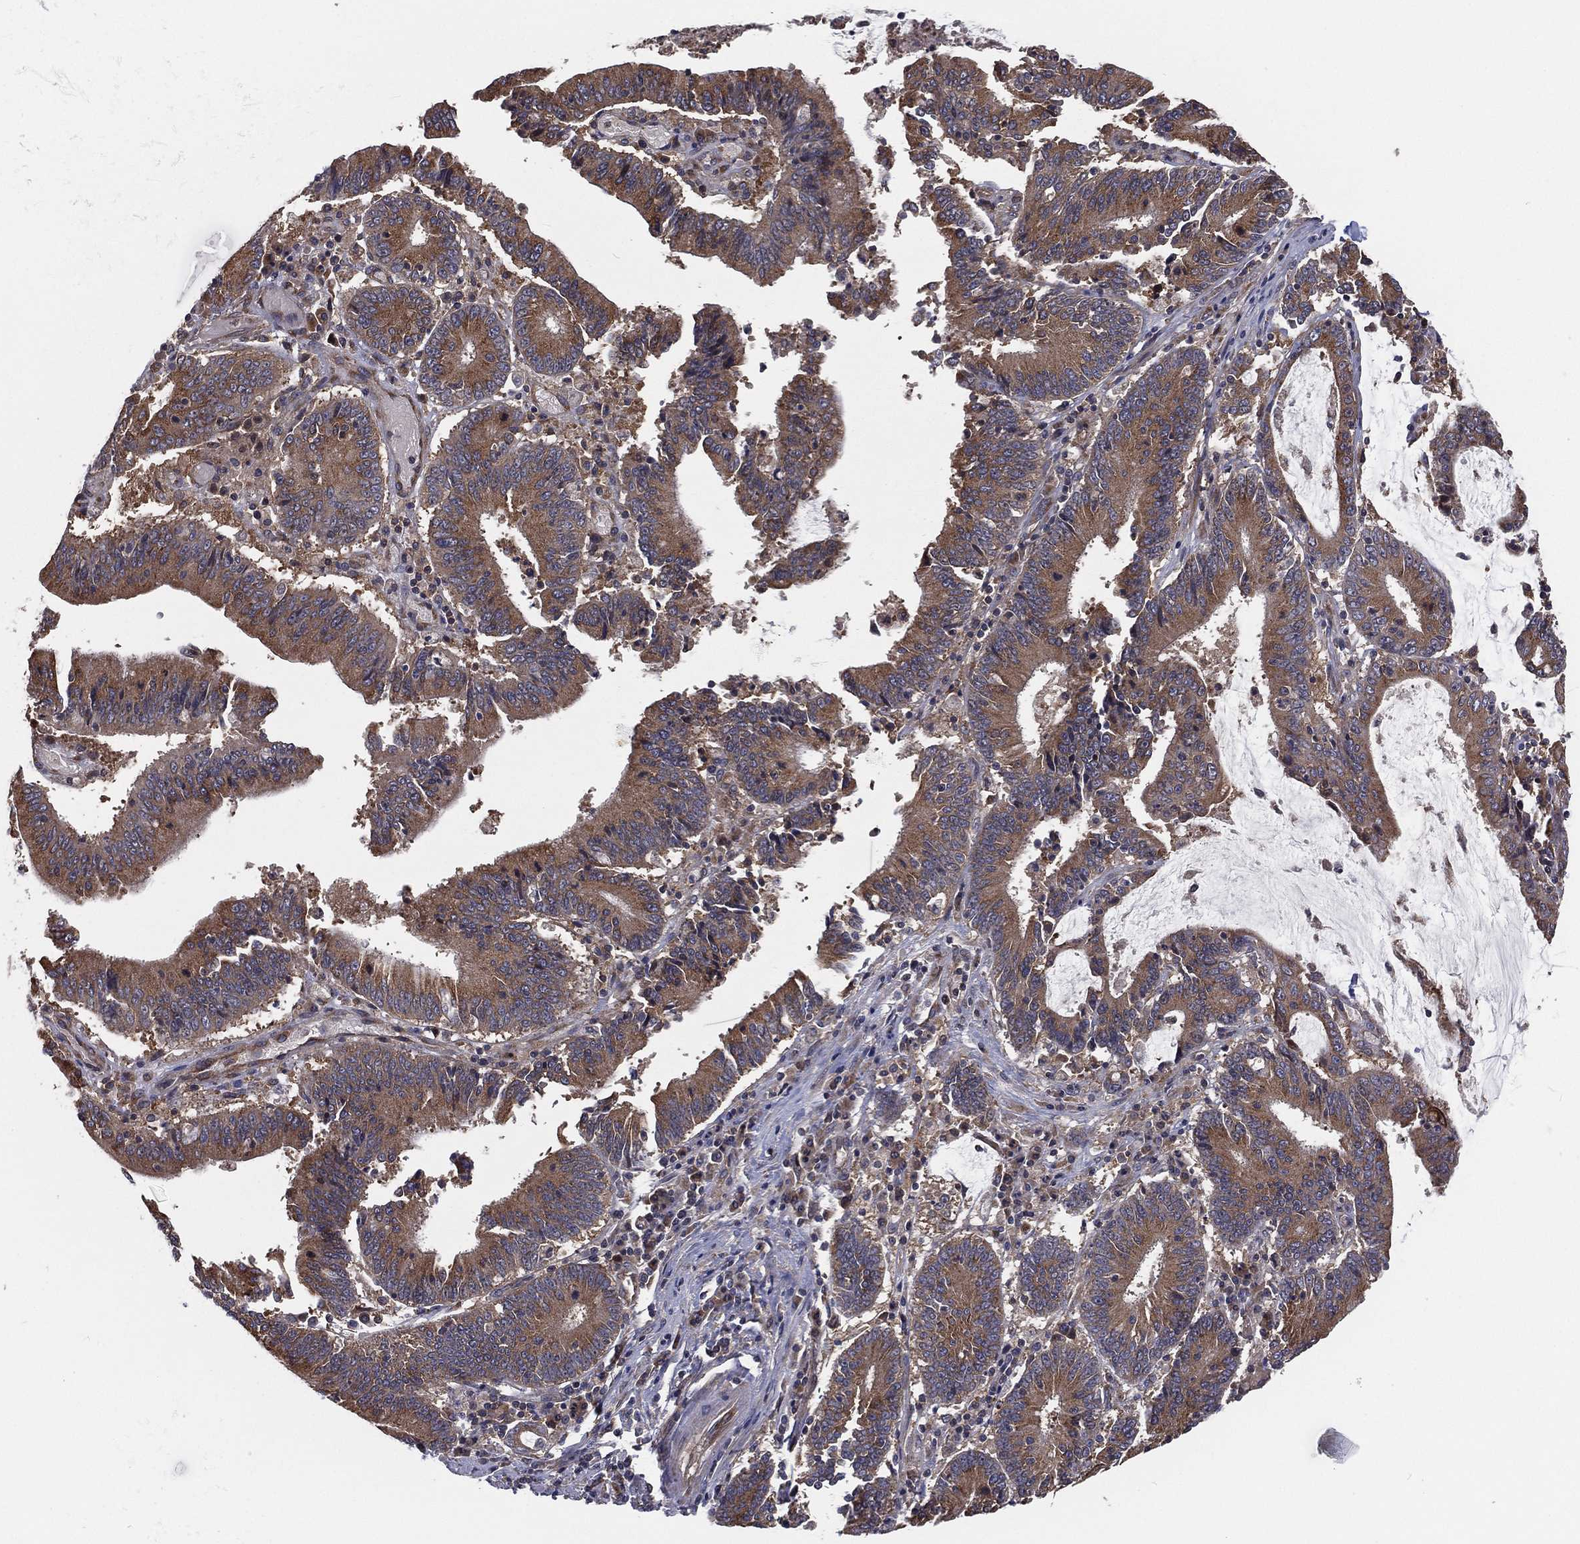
{"staining": {"intensity": "moderate", "quantity": ">75%", "location": "cytoplasmic/membranous"}, "tissue": "stomach cancer", "cell_type": "Tumor cells", "image_type": "cancer", "snomed": [{"axis": "morphology", "description": "Adenocarcinoma, NOS"}, {"axis": "topography", "description": "Stomach, upper"}], "caption": "The immunohistochemical stain highlights moderate cytoplasmic/membranous positivity in tumor cells of stomach cancer tissue. The staining was performed using DAB (3,3'-diaminobenzidine) to visualize the protein expression in brown, while the nuclei were stained in blue with hematoxylin (Magnification: 20x).", "gene": "EIF2B5", "patient": {"sex": "male", "age": 68}}